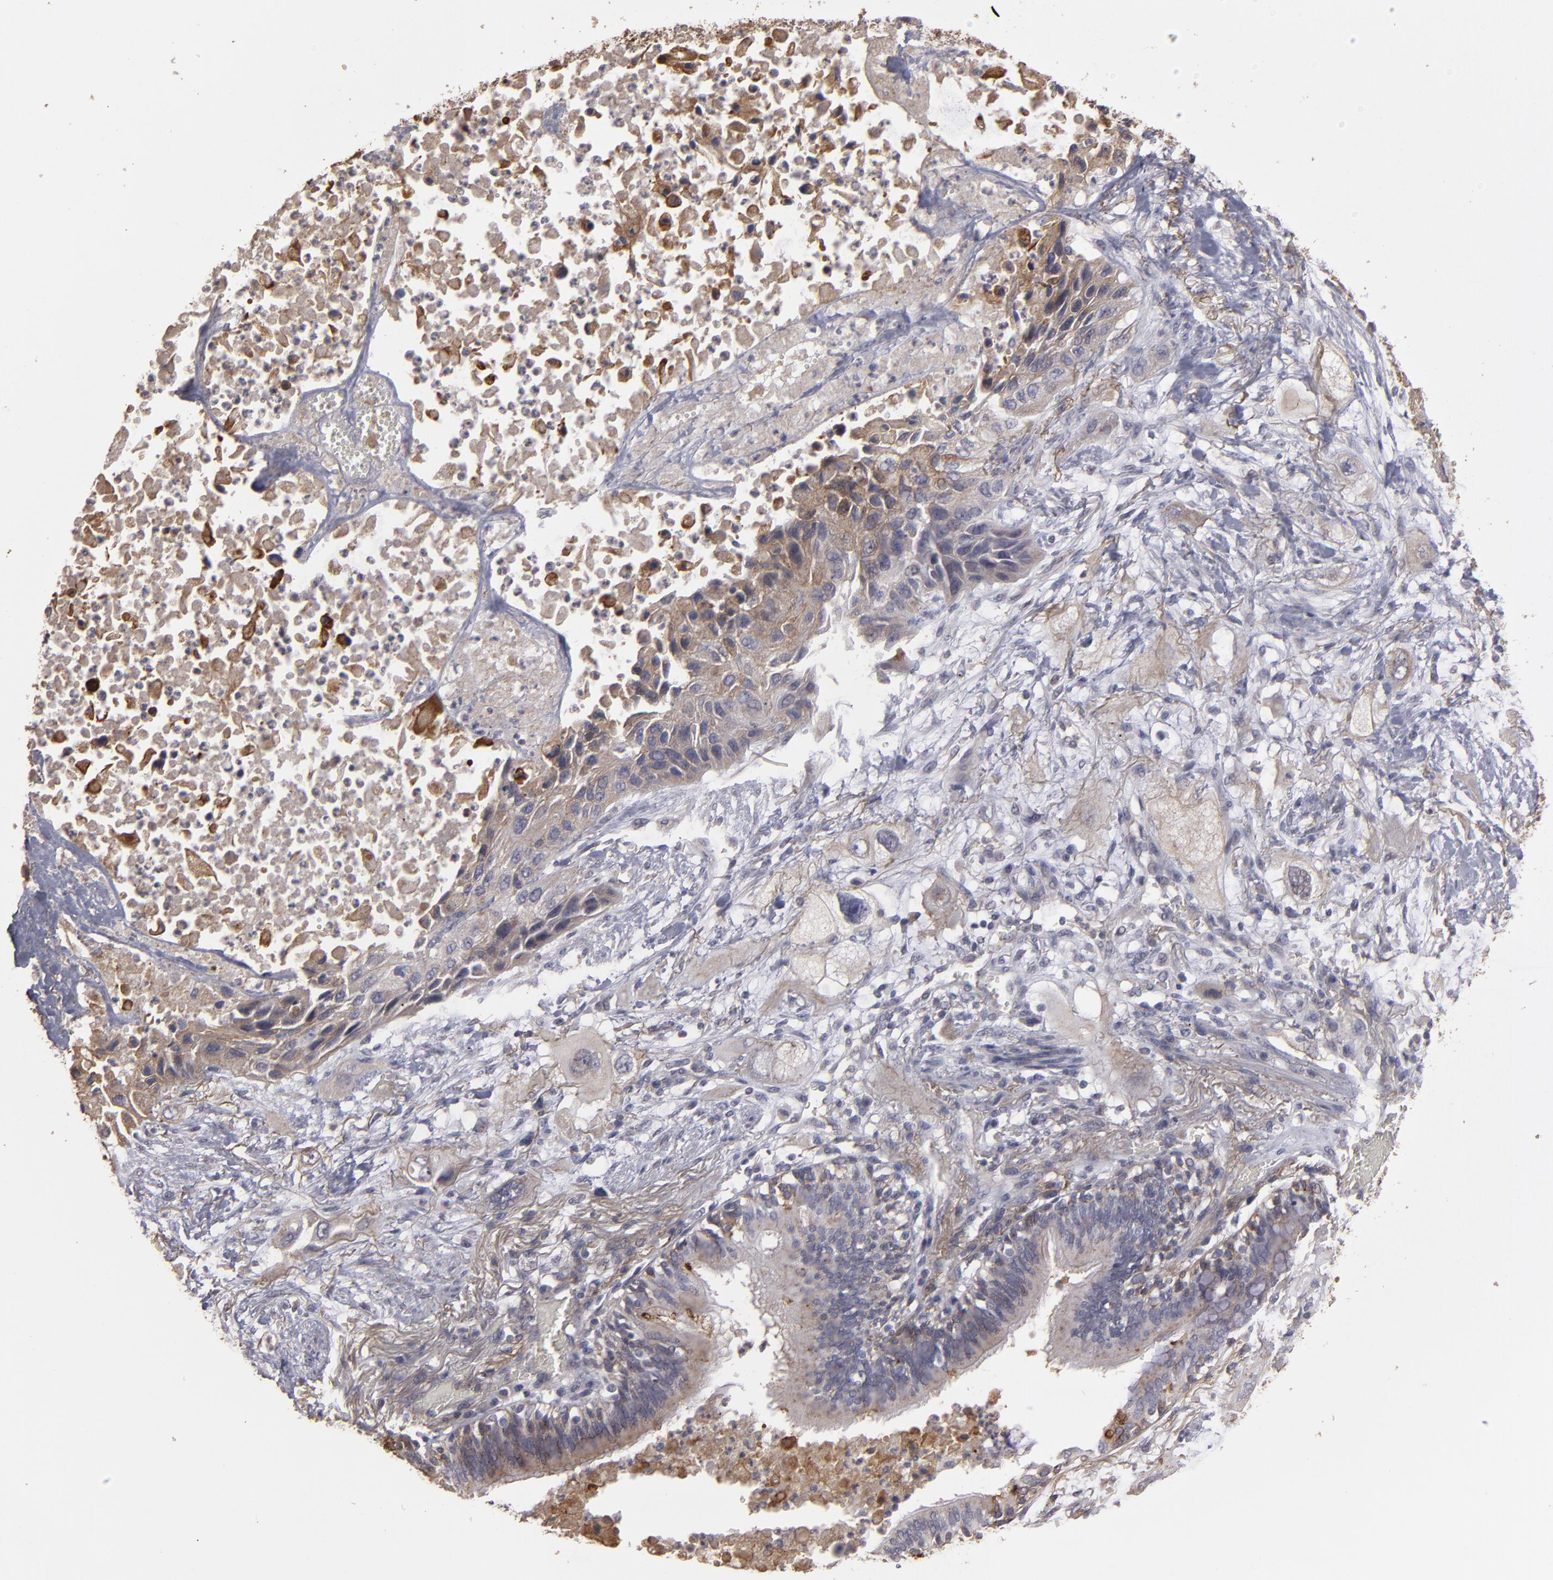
{"staining": {"intensity": "moderate", "quantity": ">75%", "location": "cytoplasmic/membranous"}, "tissue": "lung cancer", "cell_type": "Tumor cells", "image_type": "cancer", "snomed": [{"axis": "morphology", "description": "Squamous cell carcinoma, NOS"}, {"axis": "topography", "description": "Lung"}], "caption": "Immunohistochemistry (IHC) staining of lung cancer (squamous cell carcinoma), which displays medium levels of moderate cytoplasmic/membranous staining in about >75% of tumor cells indicating moderate cytoplasmic/membranous protein staining. The staining was performed using DAB (3,3'-diaminobenzidine) (brown) for protein detection and nuclei were counterstained in hematoxylin (blue).", "gene": "CD55", "patient": {"sex": "female", "age": 76}}